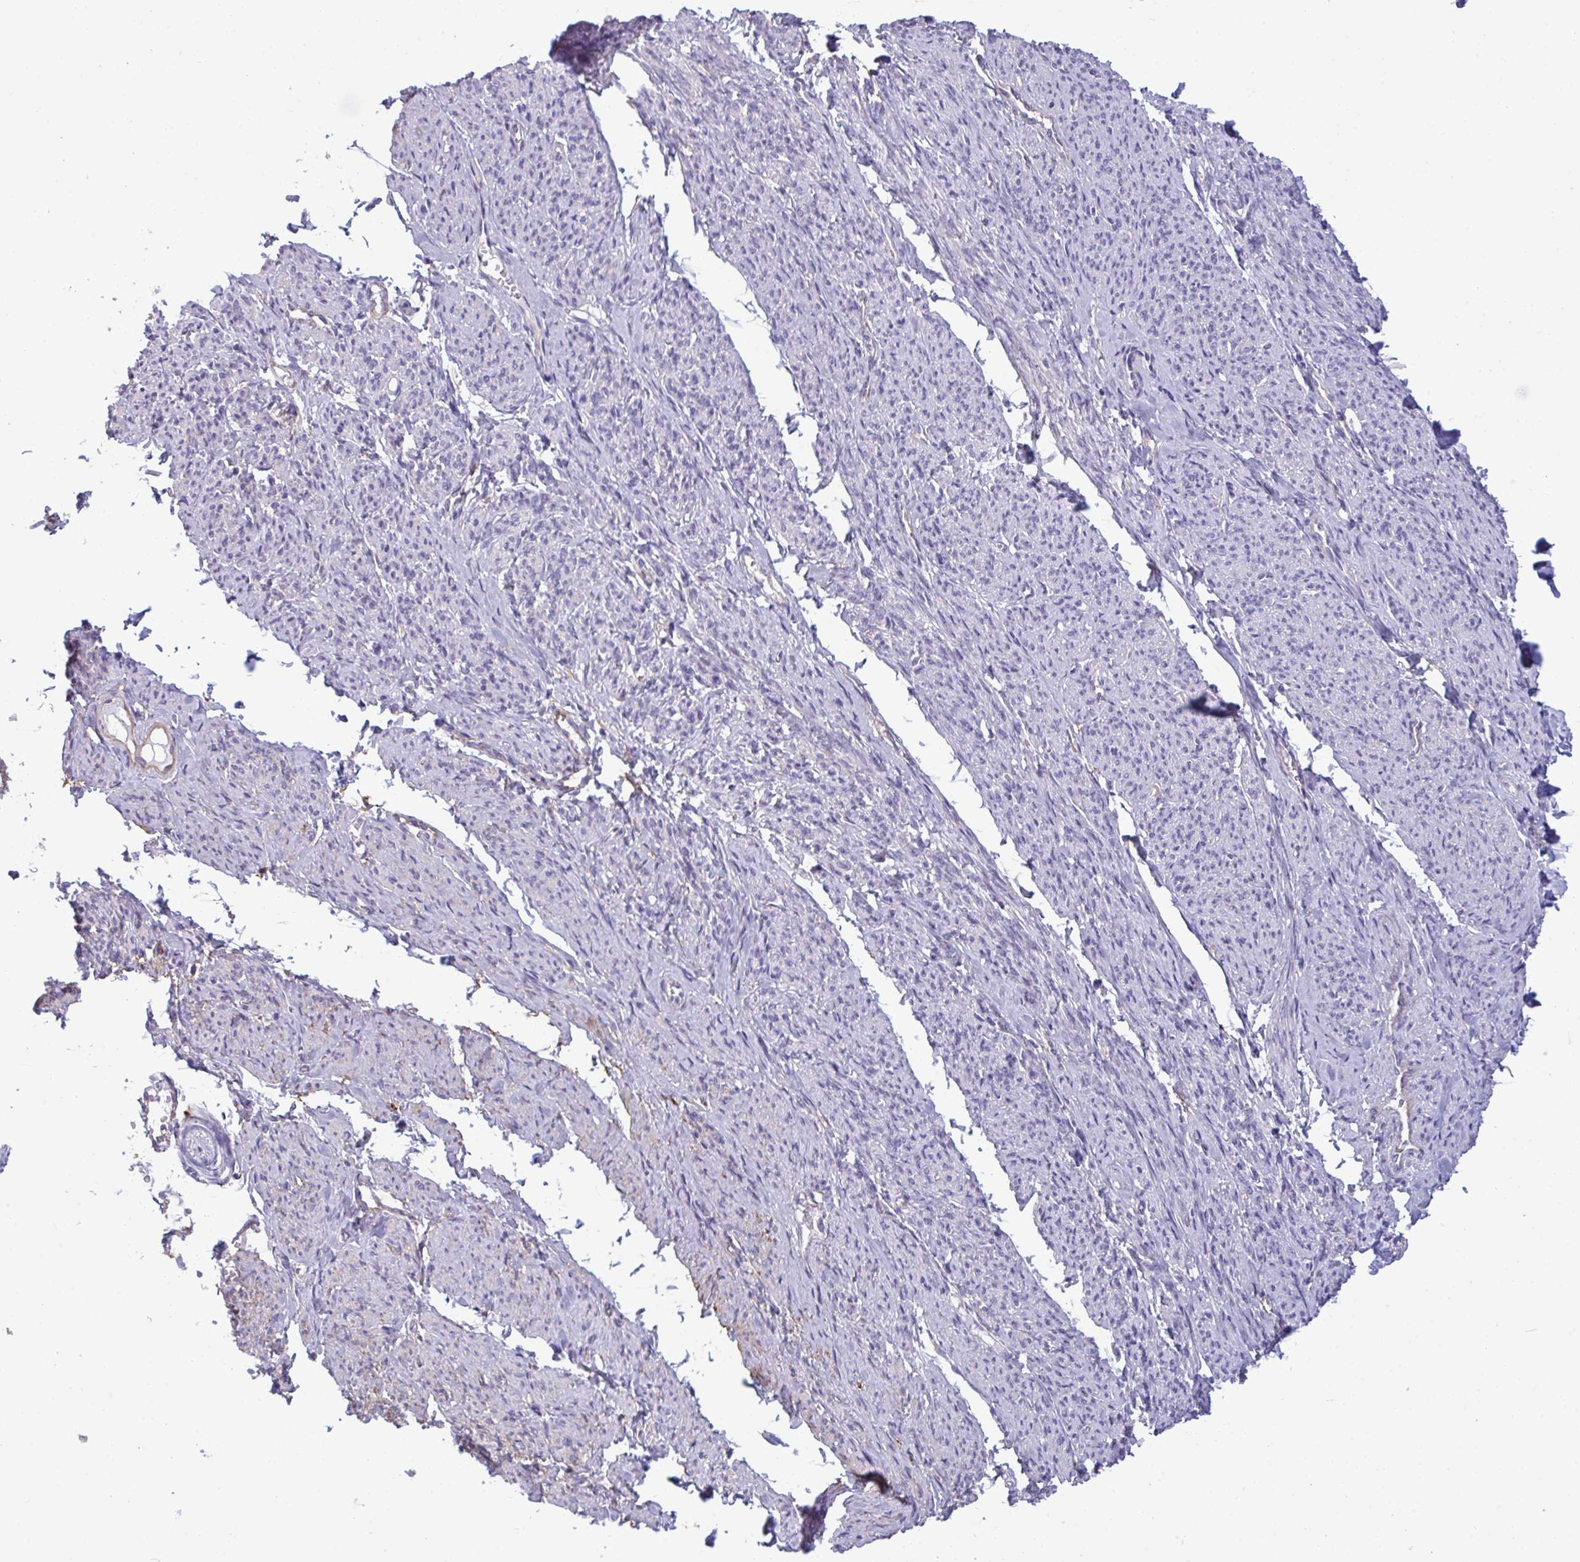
{"staining": {"intensity": "negative", "quantity": "none", "location": "none"}, "tissue": "smooth muscle", "cell_type": "Smooth muscle cells", "image_type": "normal", "snomed": [{"axis": "morphology", "description": "Normal tissue, NOS"}, {"axis": "topography", "description": "Smooth muscle"}], "caption": "Immunohistochemistry micrograph of unremarkable smooth muscle: human smooth muscle stained with DAB displays no significant protein expression in smooth muscle cells.", "gene": "MYH10", "patient": {"sex": "female", "age": 65}}